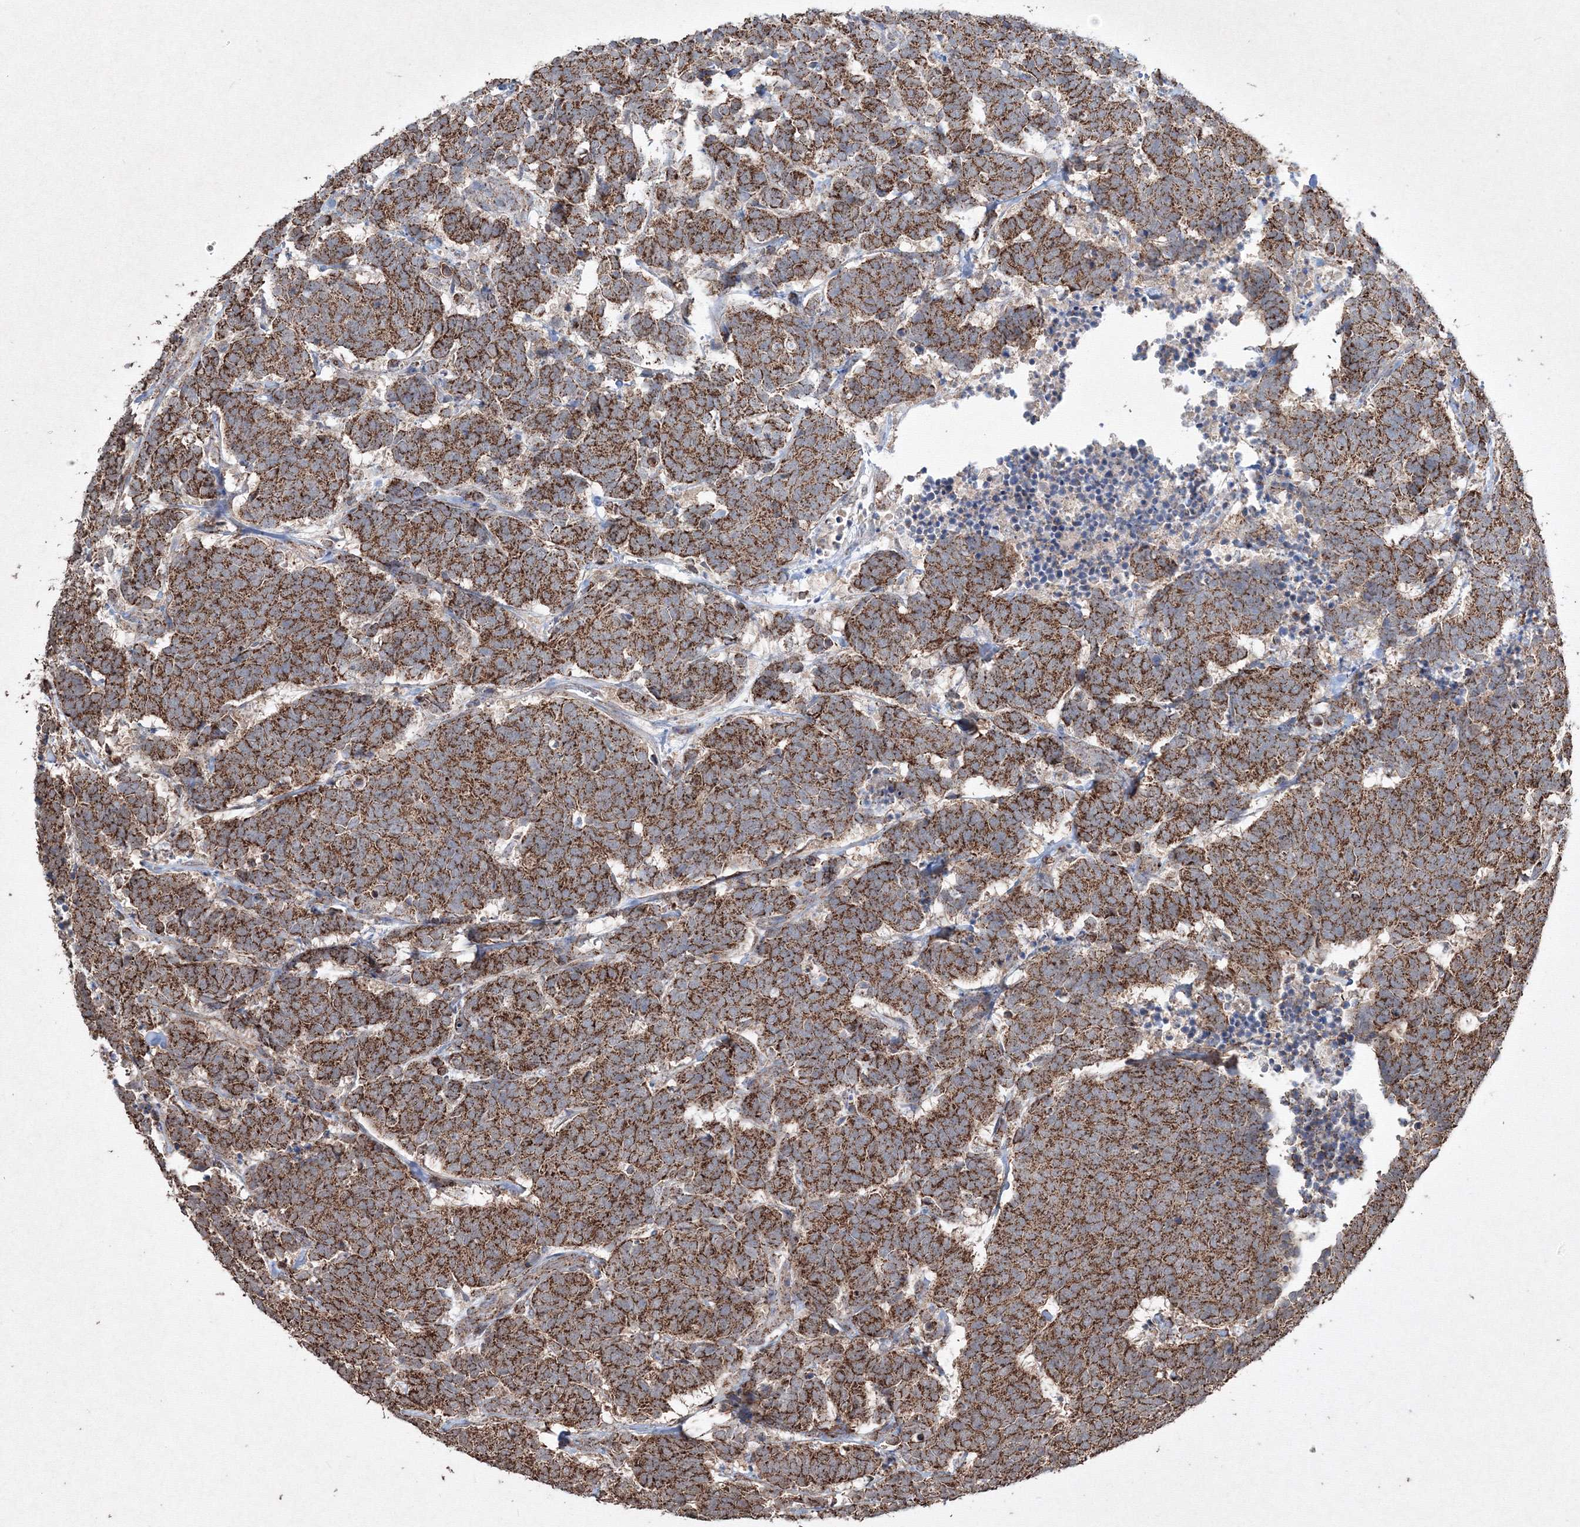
{"staining": {"intensity": "strong", "quantity": ">75%", "location": "cytoplasmic/membranous"}, "tissue": "carcinoid", "cell_type": "Tumor cells", "image_type": "cancer", "snomed": [{"axis": "morphology", "description": "Carcinoma, NOS"}, {"axis": "morphology", "description": "Carcinoid, malignant, NOS"}, {"axis": "topography", "description": "Urinary bladder"}], "caption": "An image of human carcinoid stained for a protein demonstrates strong cytoplasmic/membranous brown staining in tumor cells. (DAB IHC, brown staining for protein, blue staining for nuclei).", "gene": "GRSF1", "patient": {"sex": "male", "age": 57}}